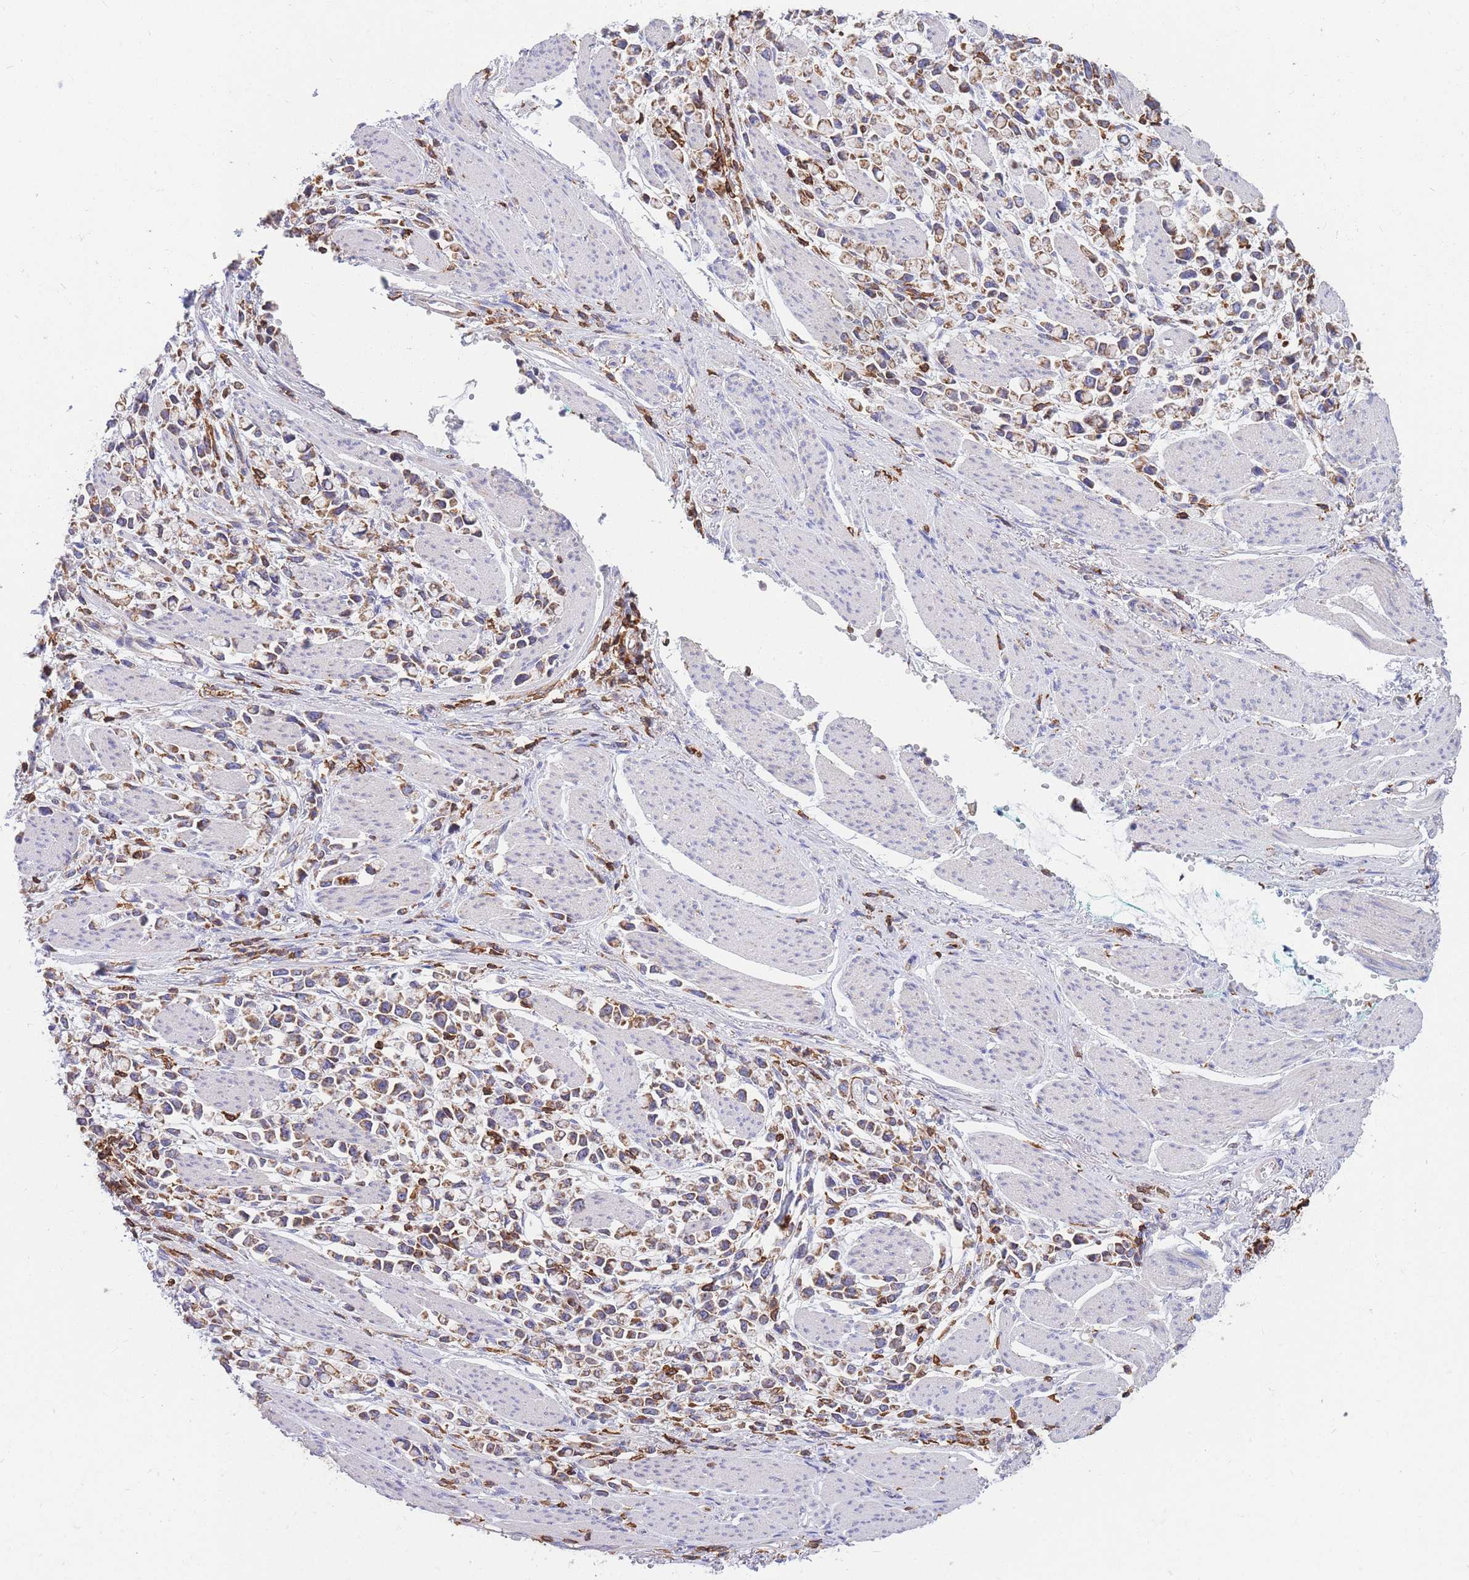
{"staining": {"intensity": "moderate", "quantity": ">75%", "location": "cytoplasmic/membranous"}, "tissue": "stomach cancer", "cell_type": "Tumor cells", "image_type": "cancer", "snomed": [{"axis": "morphology", "description": "Adenocarcinoma, NOS"}, {"axis": "topography", "description": "Stomach"}], "caption": "IHC image of neoplastic tissue: stomach cancer (adenocarcinoma) stained using IHC shows medium levels of moderate protein expression localized specifically in the cytoplasmic/membranous of tumor cells, appearing as a cytoplasmic/membranous brown color.", "gene": "MRPL54", "patient": {"sex": "female", "age": 81}}